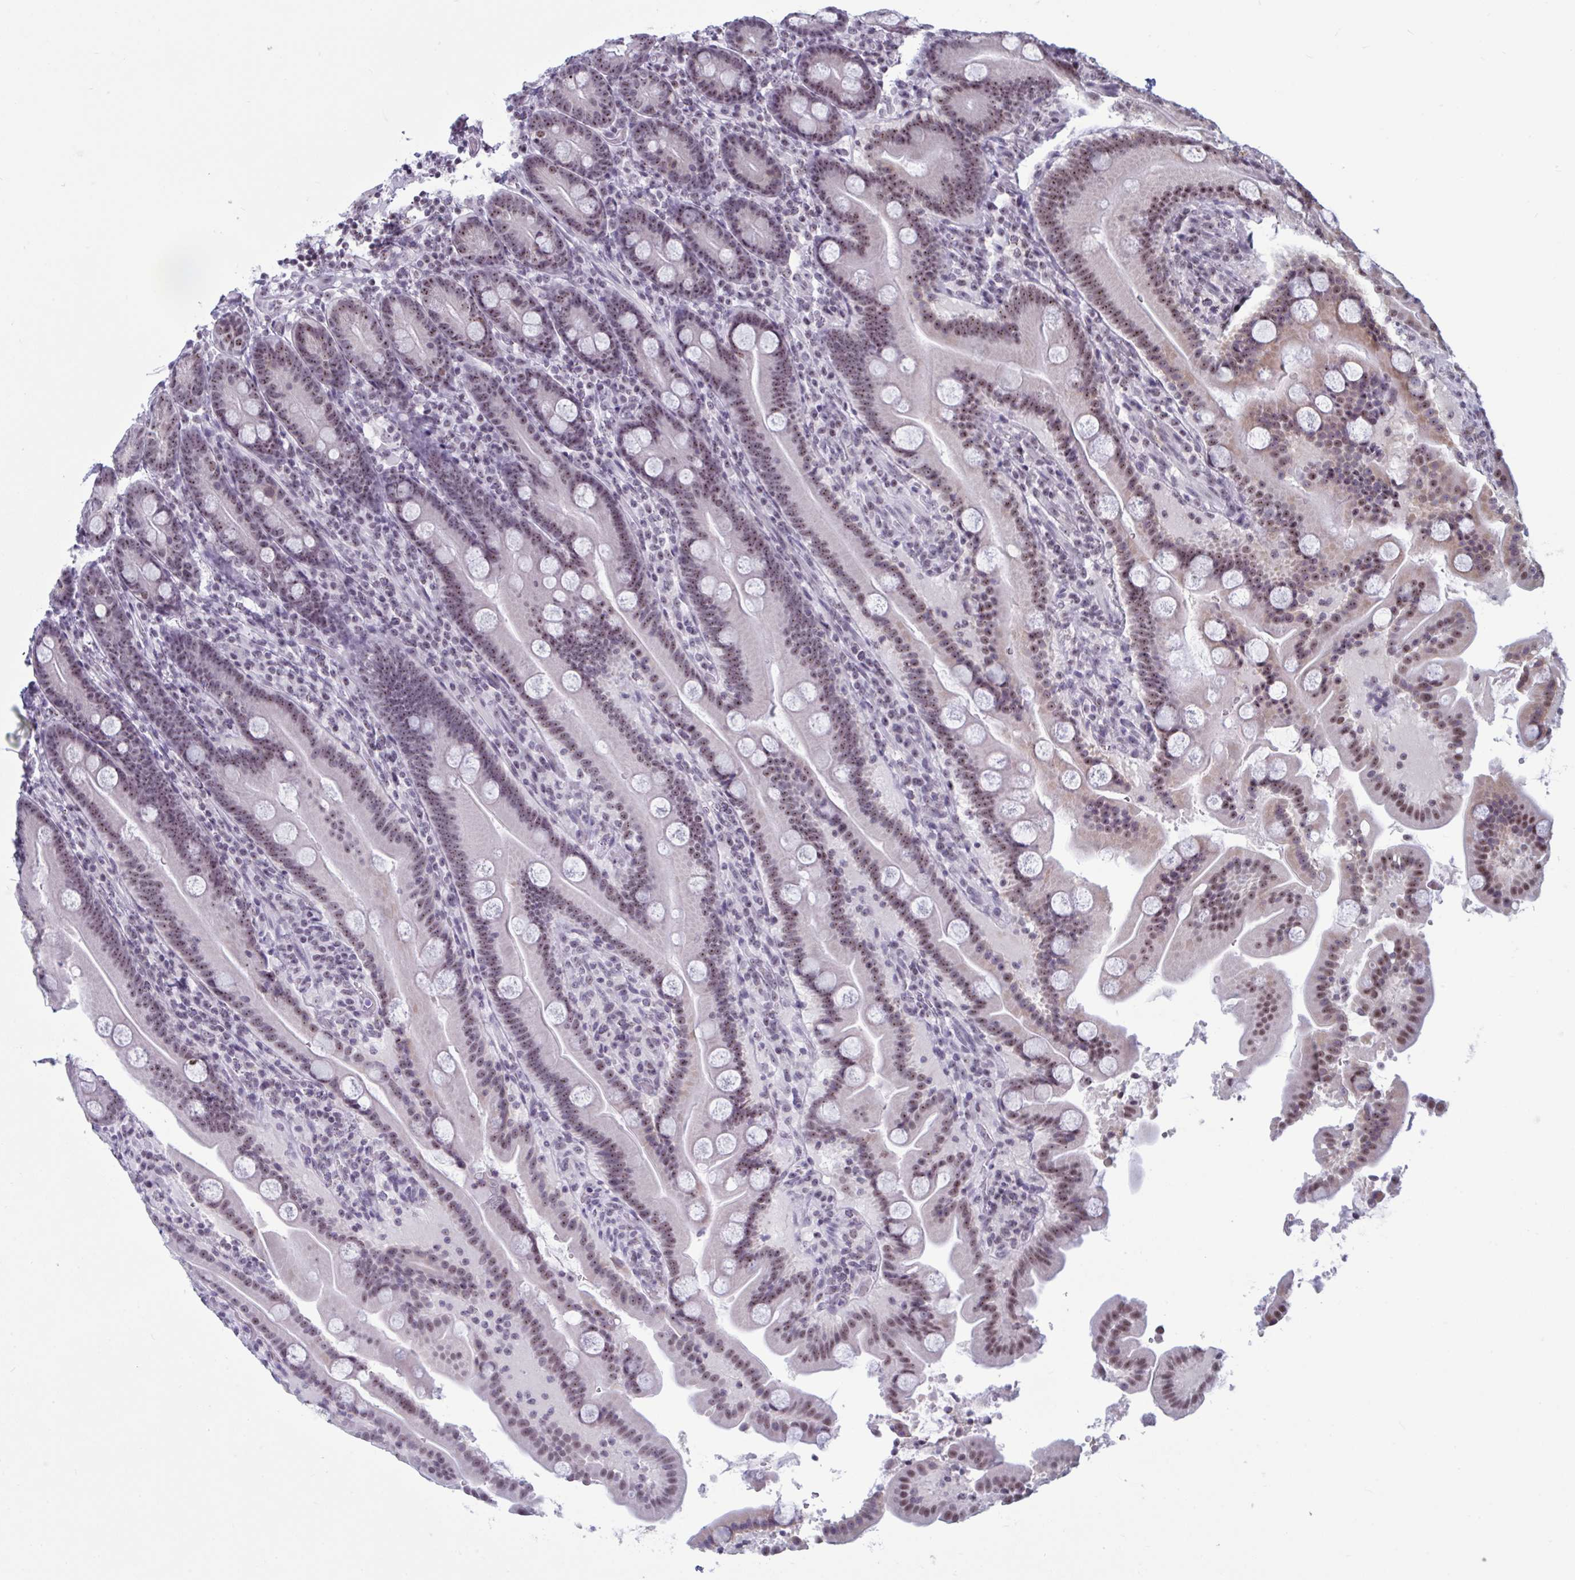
{"staining": {"intensity": "moderate", "quantity": "25%-75%", "location": "nuclear"}, "tissue": "duodenum", "cell_type": "Glandular cells", "image_type": "normal", "snomed": [{"axis": "morphology", "description": "Normal tissue, NOS"}, {"axis": "topography", "description": "Duodenum"}], "caption": "A histopathology image of duodenum stained for a protein displays moderate nuclear brown staining in glandular cells. (Brightfield microscopy of DAB IHC at high magnification).", "gene": "TGM6", "patient": {"sex": "male", "age": 55}}